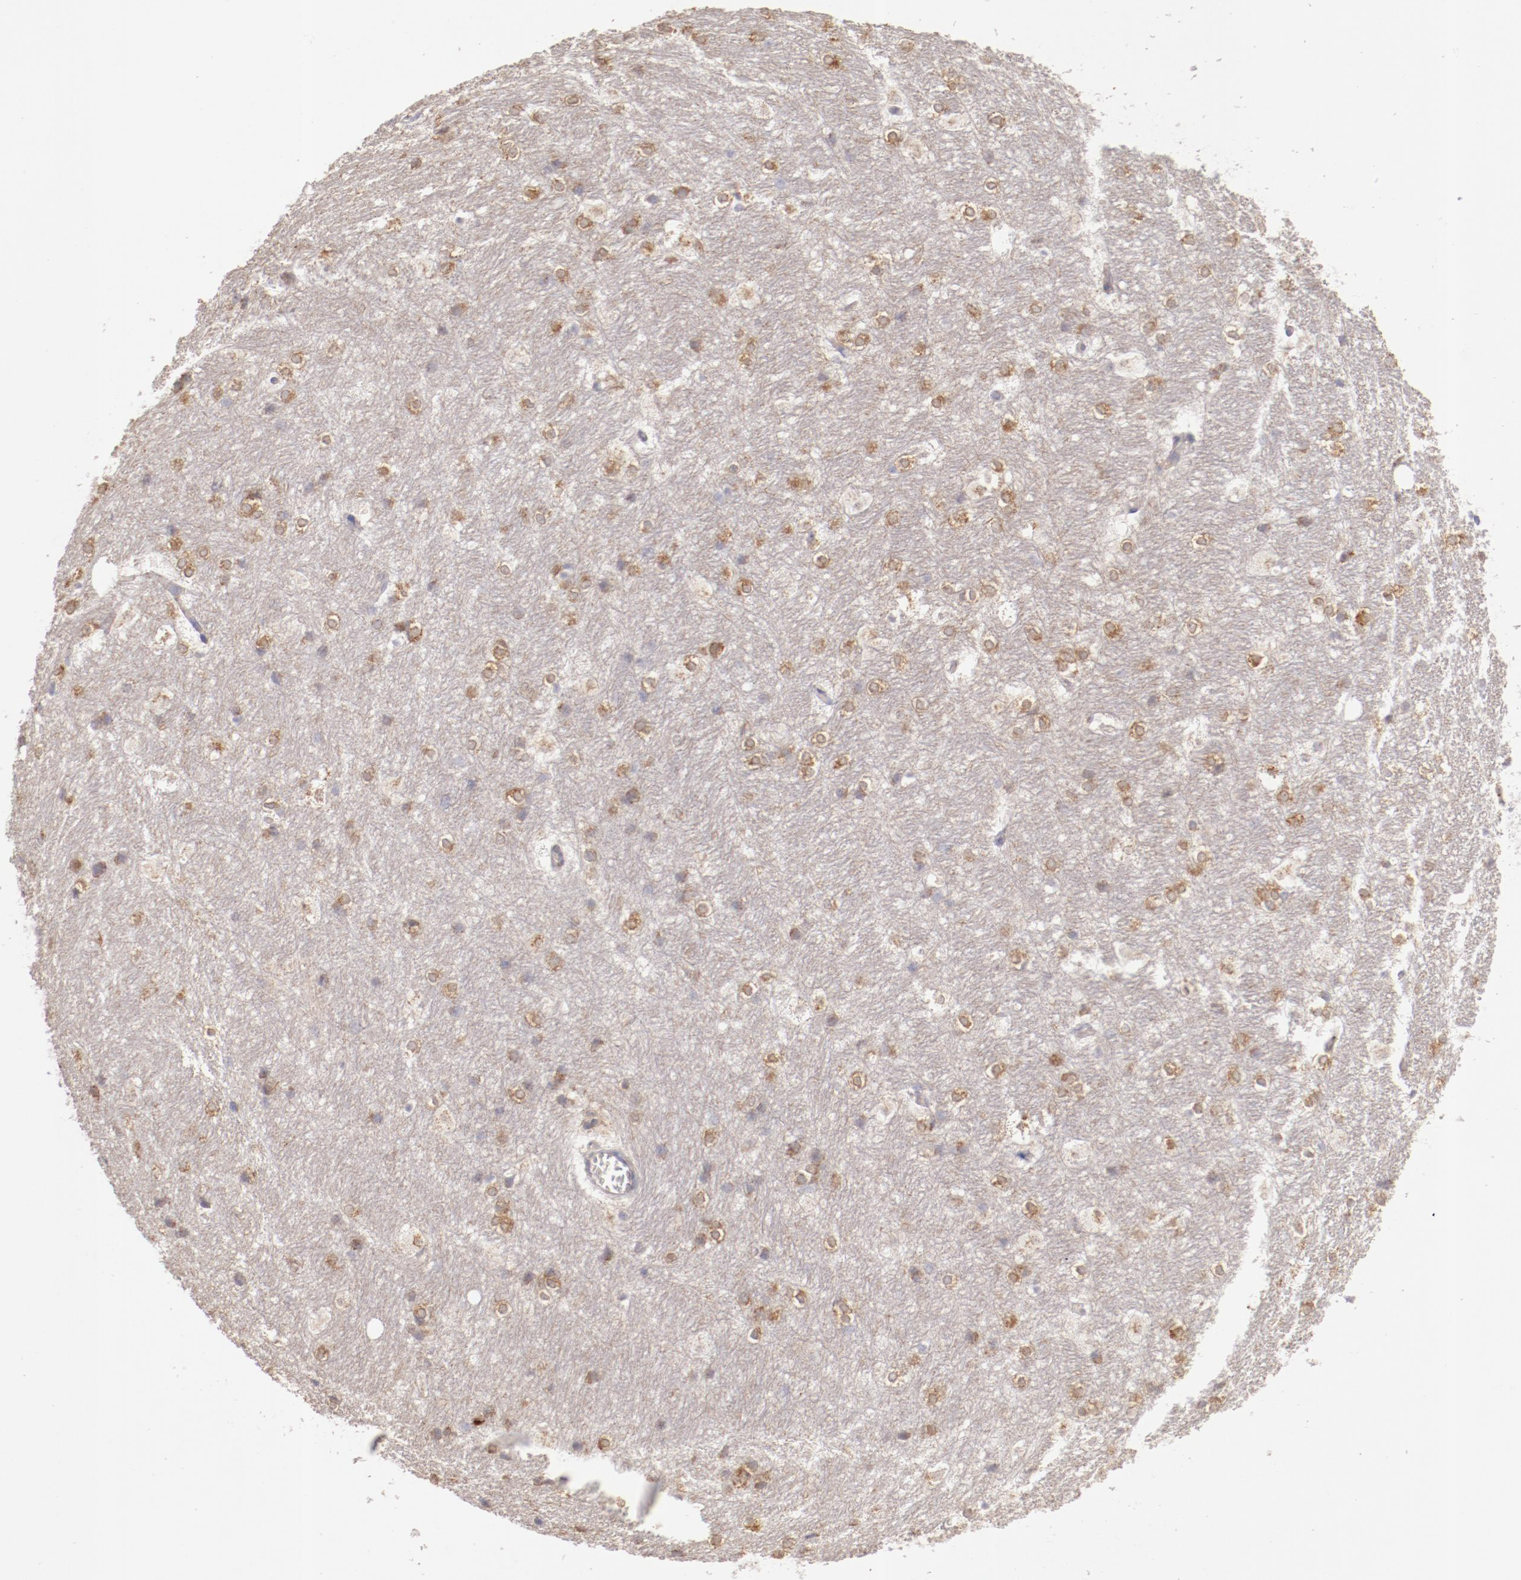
{"staining": {"intensity": "weak", "quantity": "<25%", "location": "cytoplasmic/membranous"}, "tissue": "hippocampus", "cell_type": "Glial cells", "image_type": "normal", "snomed": [{"axis": "morphology", "description": "Normal tissue, NOS"}, {"axis": "topography", "description": "Hippocampus"}], "caption": "Immunohistochemical staining of unremarkable hippocampus shows no significant staining in glial cells.", "gene": "ENTPD5", "patient": {"sex": "female", "age": 19}}